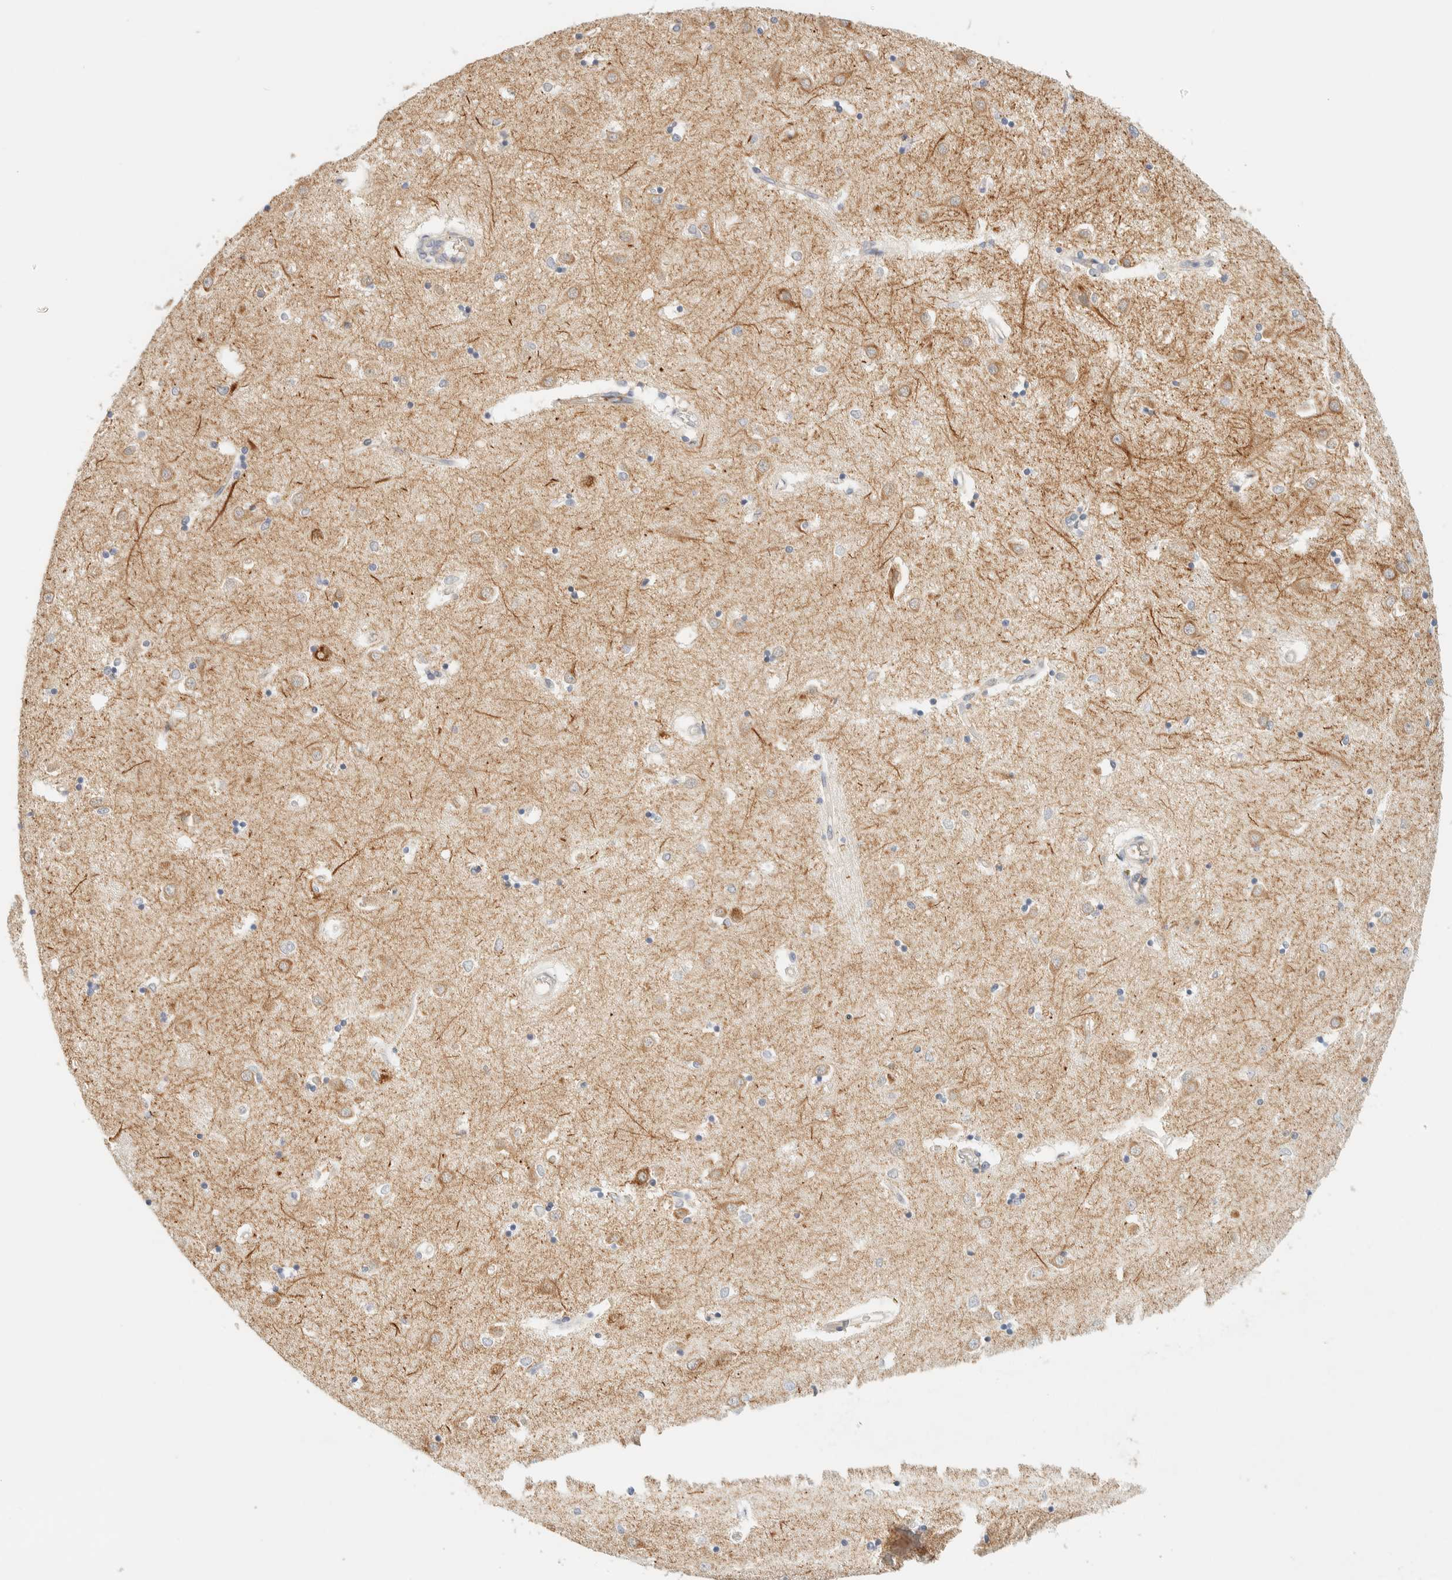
{"staining": {"intensity": "negative", "quantity": "none", "location": "none"}, "tissue": "caudate", "cell_type": "Glial cells", "image_type": "normal", "snomed": [{"axis": "morphology", "description": "Normal tissue, NOS"}, {"axis": "topography", "description": "Lateral ventricle wall"}], "caption": "Immunohistochemistry (IHC) micrograph of normal caudate stained for a protein (brown), which exhibits no expression in glial cells.", "gene": "TNK1", "patient": {"sex": "male", "age": 45}}